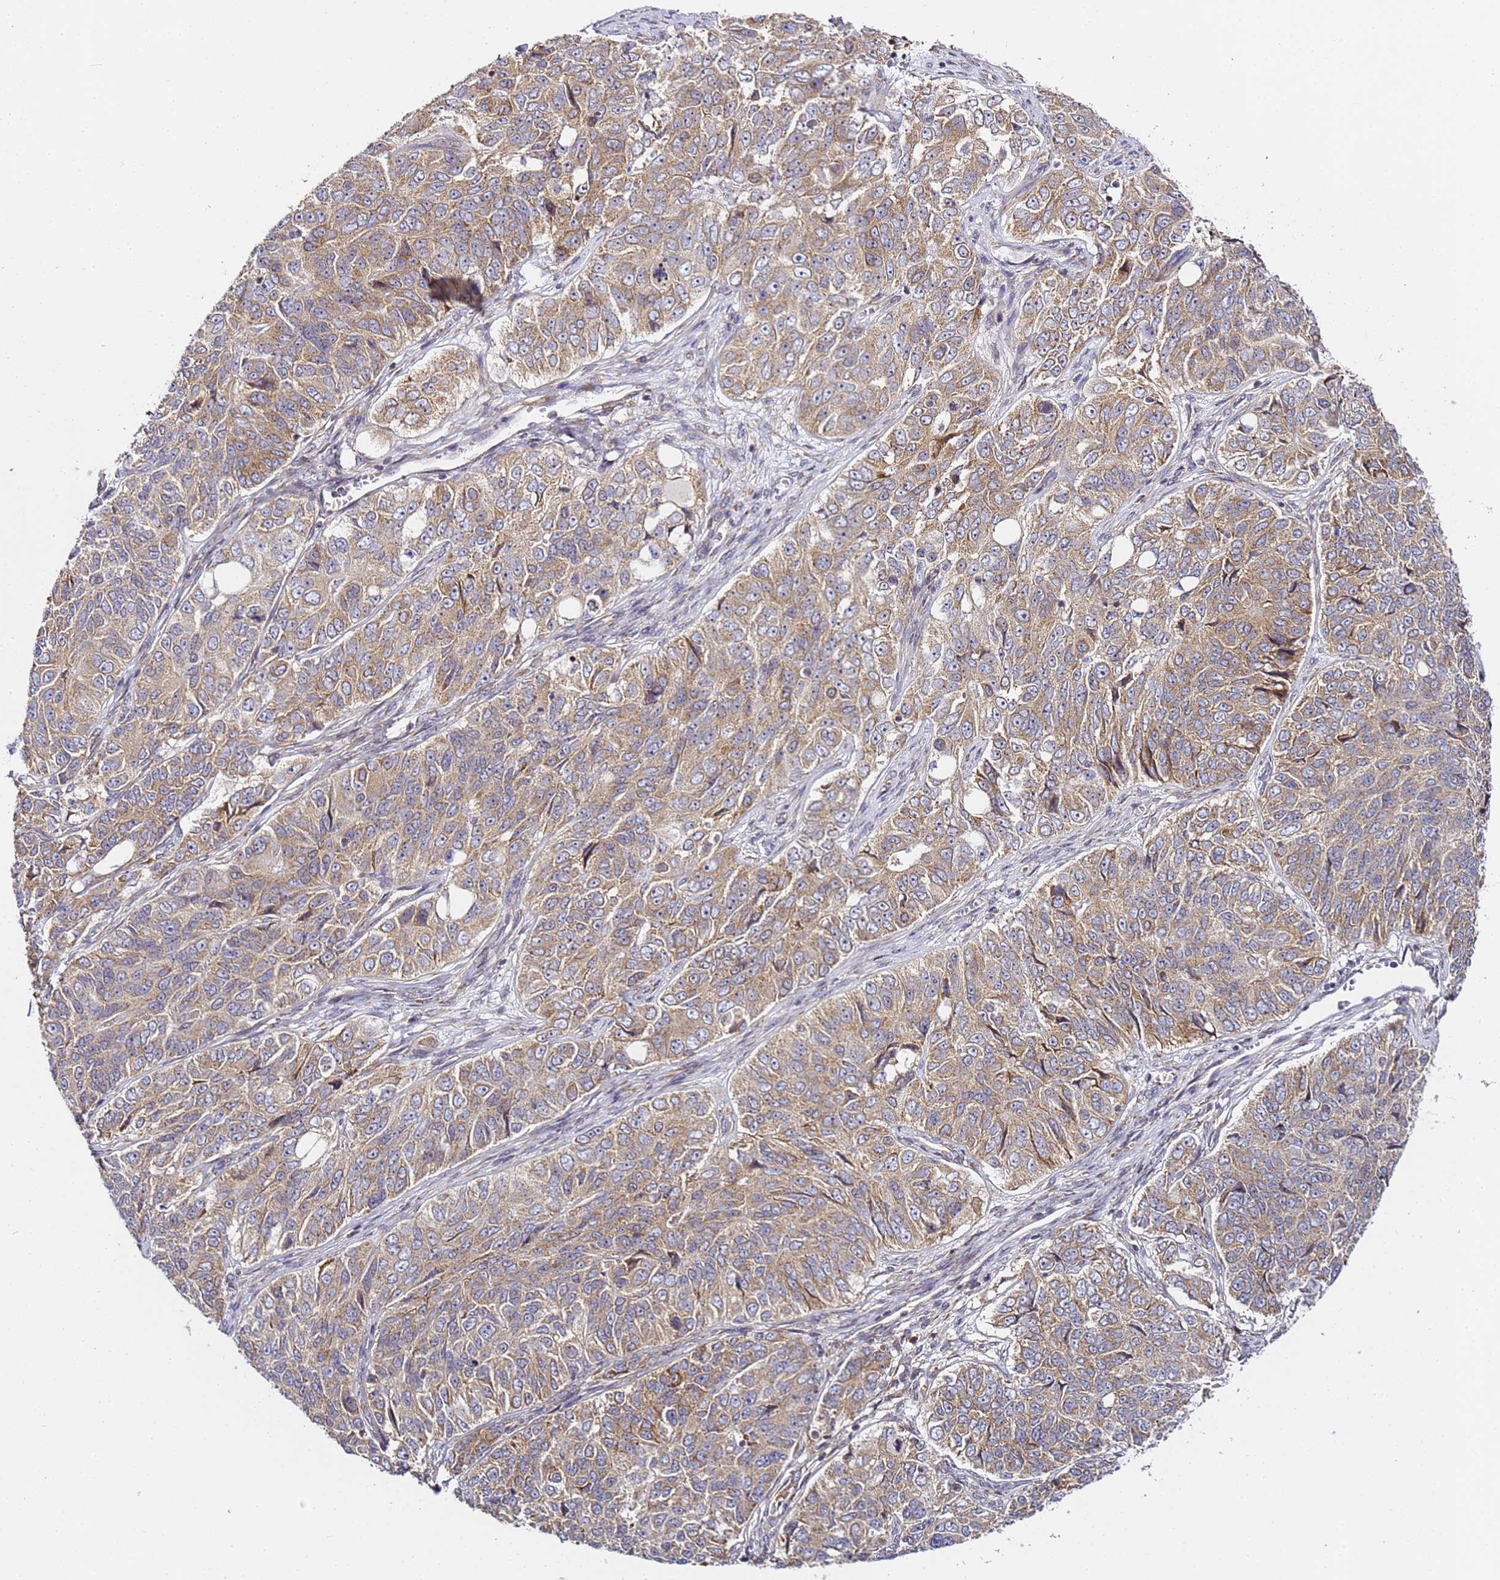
{"staining": {"intensity": "weak", "quantity": ">75%", "location": "cytoplasmic/membranous"}, "tissue": "ovarian cancer", "cell_type": "Tumor cells", "image_type": "cancer", "snomed": [{"axis": "morphology", "description": "Carcinoma, endometroid"}, {"axis": "topography", "description": "Ovary"}], "caption": "This is an image of immunohistochemistry staining of ovarian cancer (endometroid carcinoma), which shows weak expression in the cytoplasmic/membranous of tumor cells.", "gene": "RPL13A", "patient": {"sex": "female", "age": 51}}